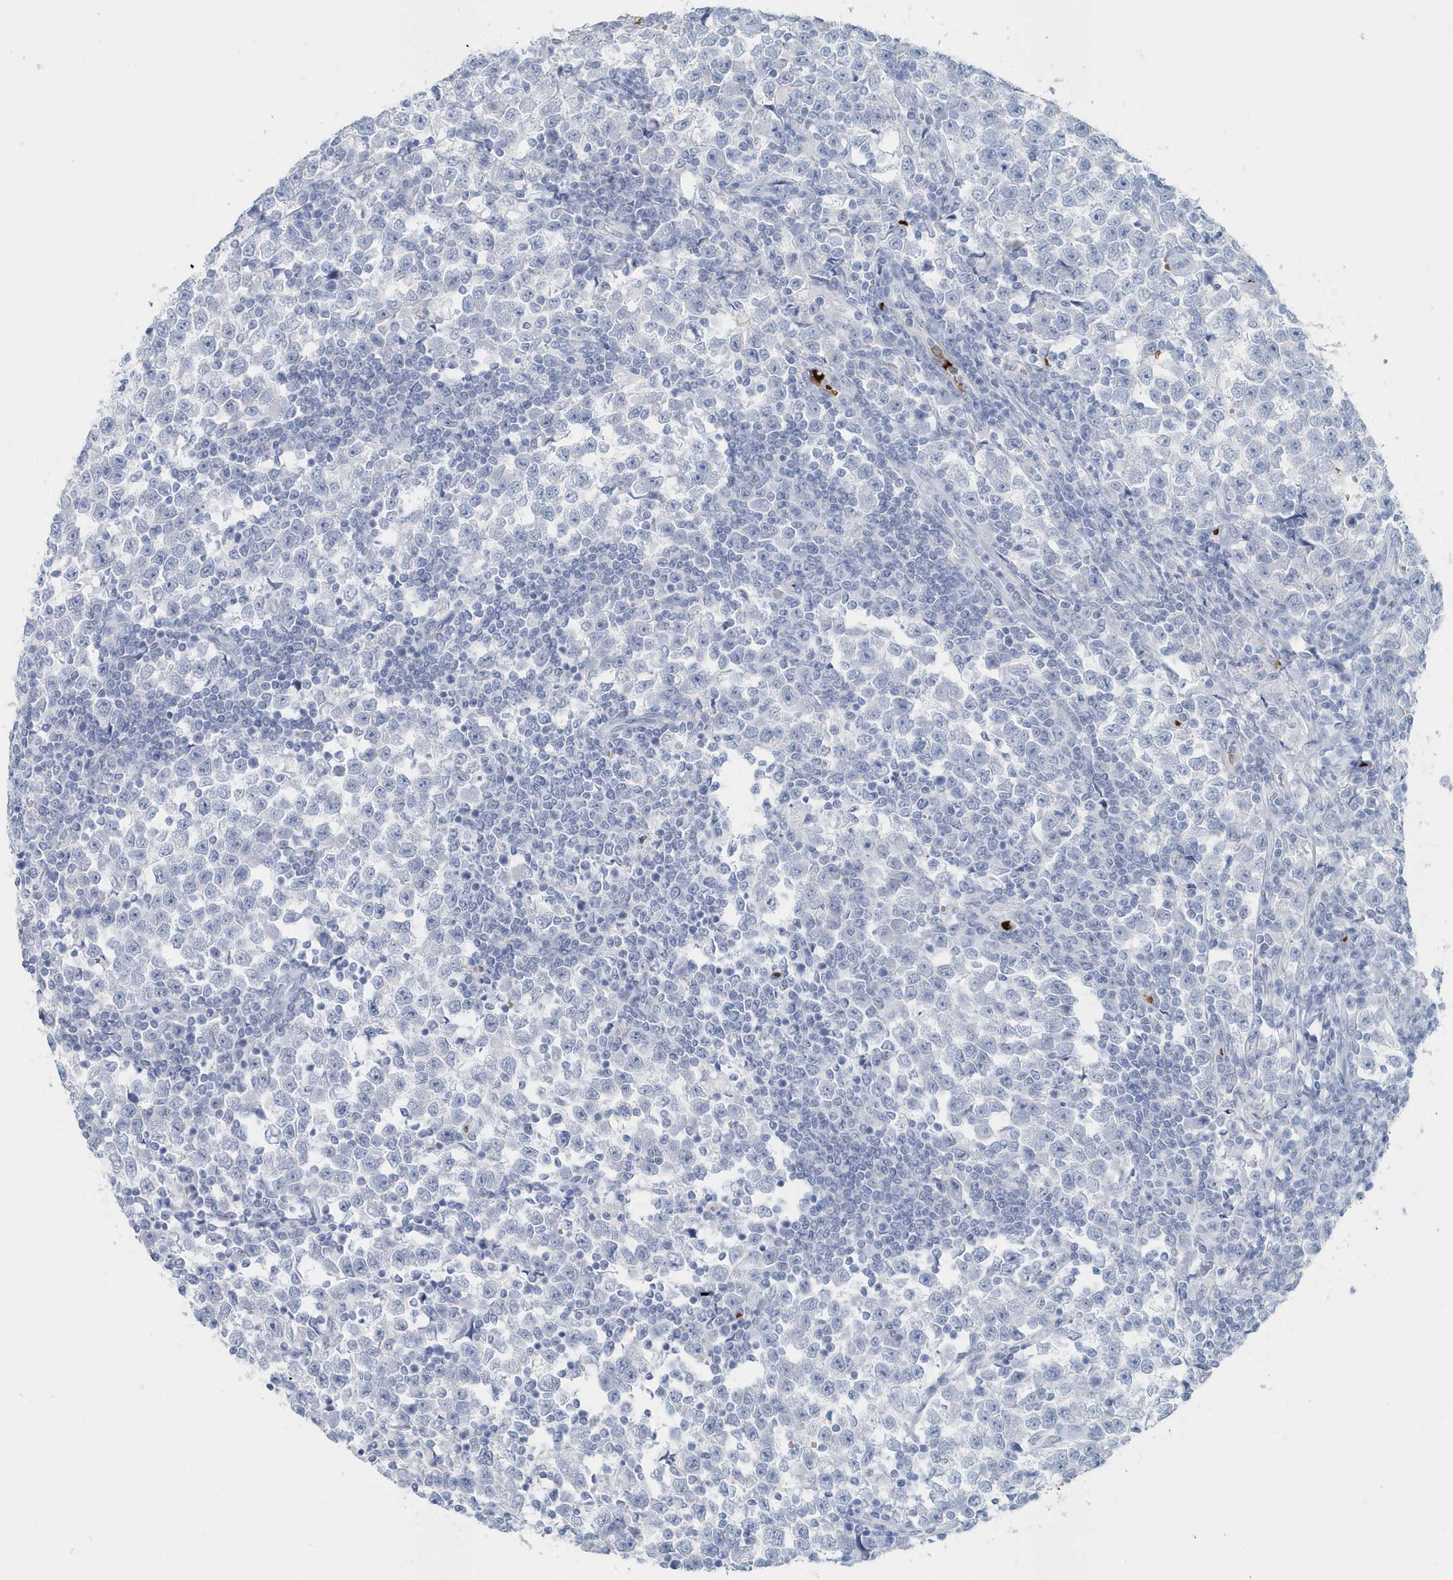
{"staining": {"intensity": "negative", "quantity": "none", "location": "none"}, "tissue": "testis cancer", "cell_type": "Tumor cells", "image_type": "cancer", "snomed": [{"axis": "morphology", "description": "Normal tissue, NOS"}, {"axis": "morphology", "description": "Seminoma, NOS"}, {"axis": "topography", "description": "Testis"}], "caption": "High magnification brightfield microscopy of testis cancer (seminoma) stained with DAB (3,3'-diaminobenzidine) (brown) and counterstained with hematoxylin (blue): tumor cells show no significant staining.", "gene": "HBA2", "patient": {"sex": "male", "age": 43}}